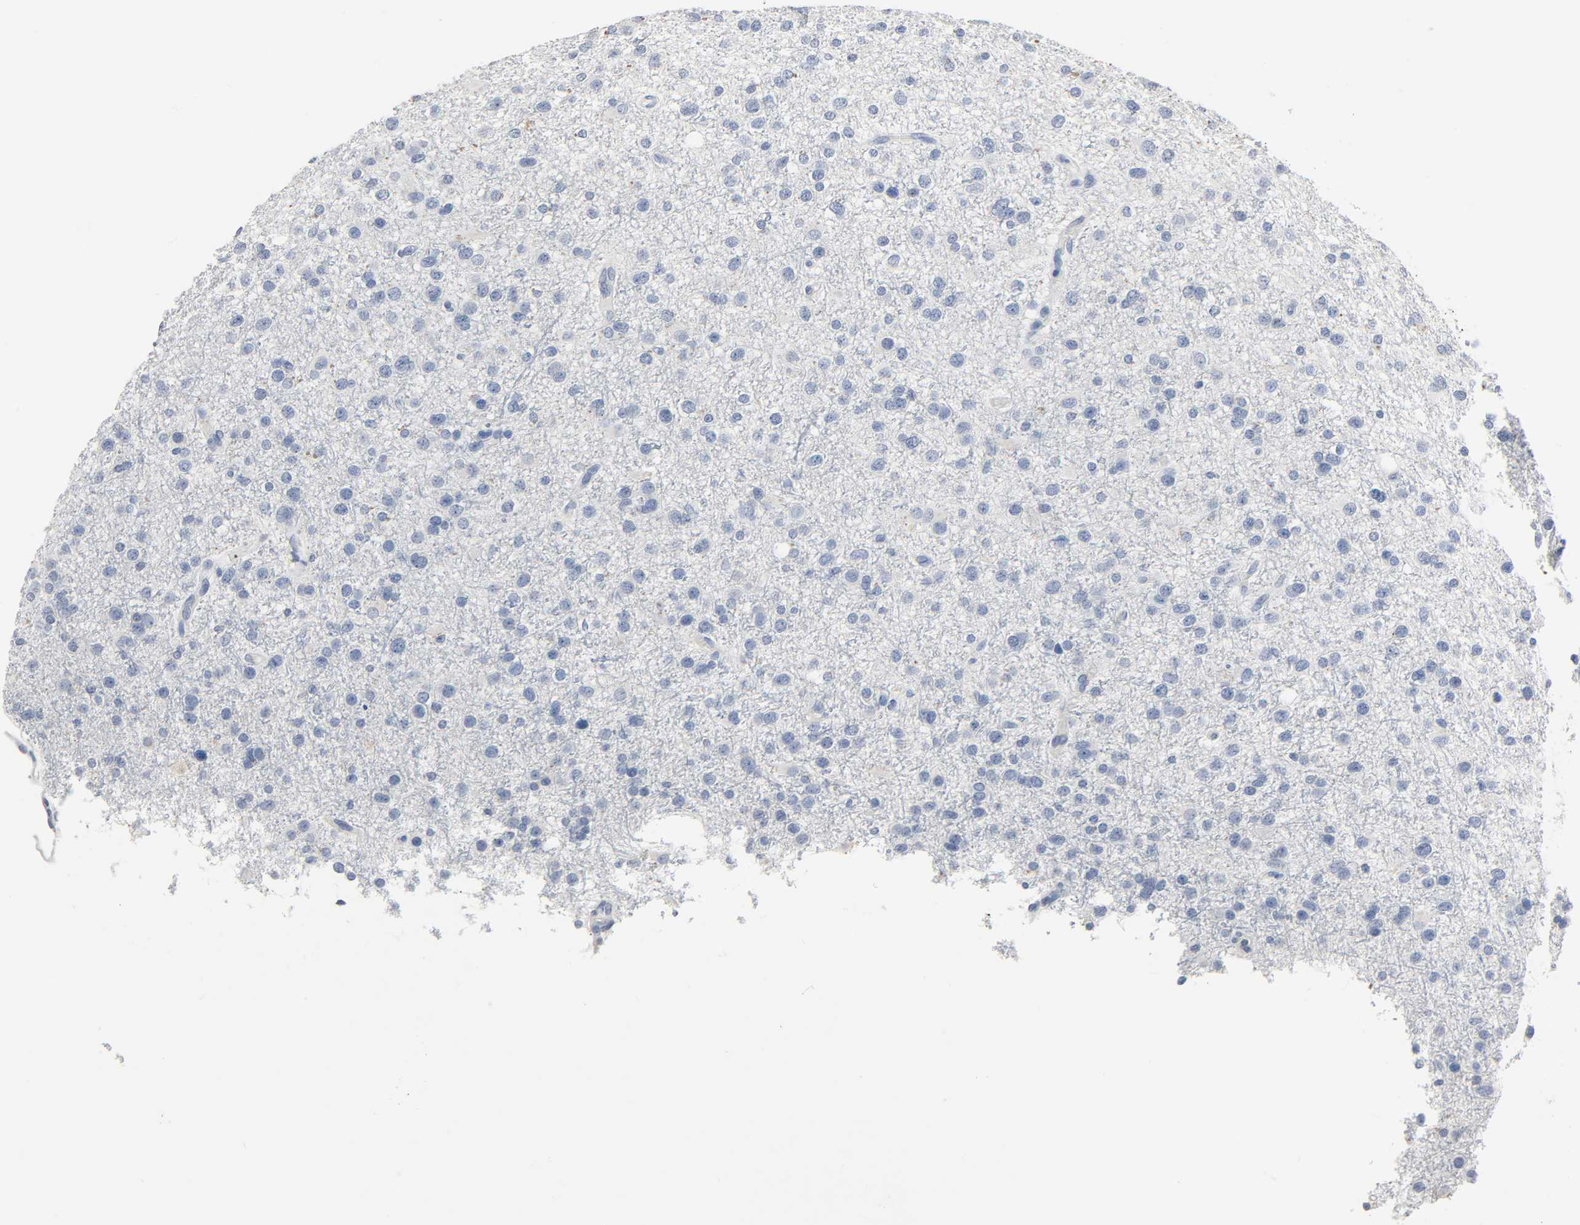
{"staining": {"intensity": "negative", "quantity": "none", "location": "none"}, "tissue": "glioma", "cell_type": "Tumor cells", "image_type": "cancer", "snomed": [{"axis": "morphology", "description": "Glioma, malignant, Low grade"}, {"axis": "topography", "description": "Brain"}], "caption": "Immunohistochemistry micrograph of neoplastic tissue: glioma stained with DAB displays no significant protein positivity in tumor cells.", "gene": "FBLN5", "patient": {"sex": "male", "age": 42}}